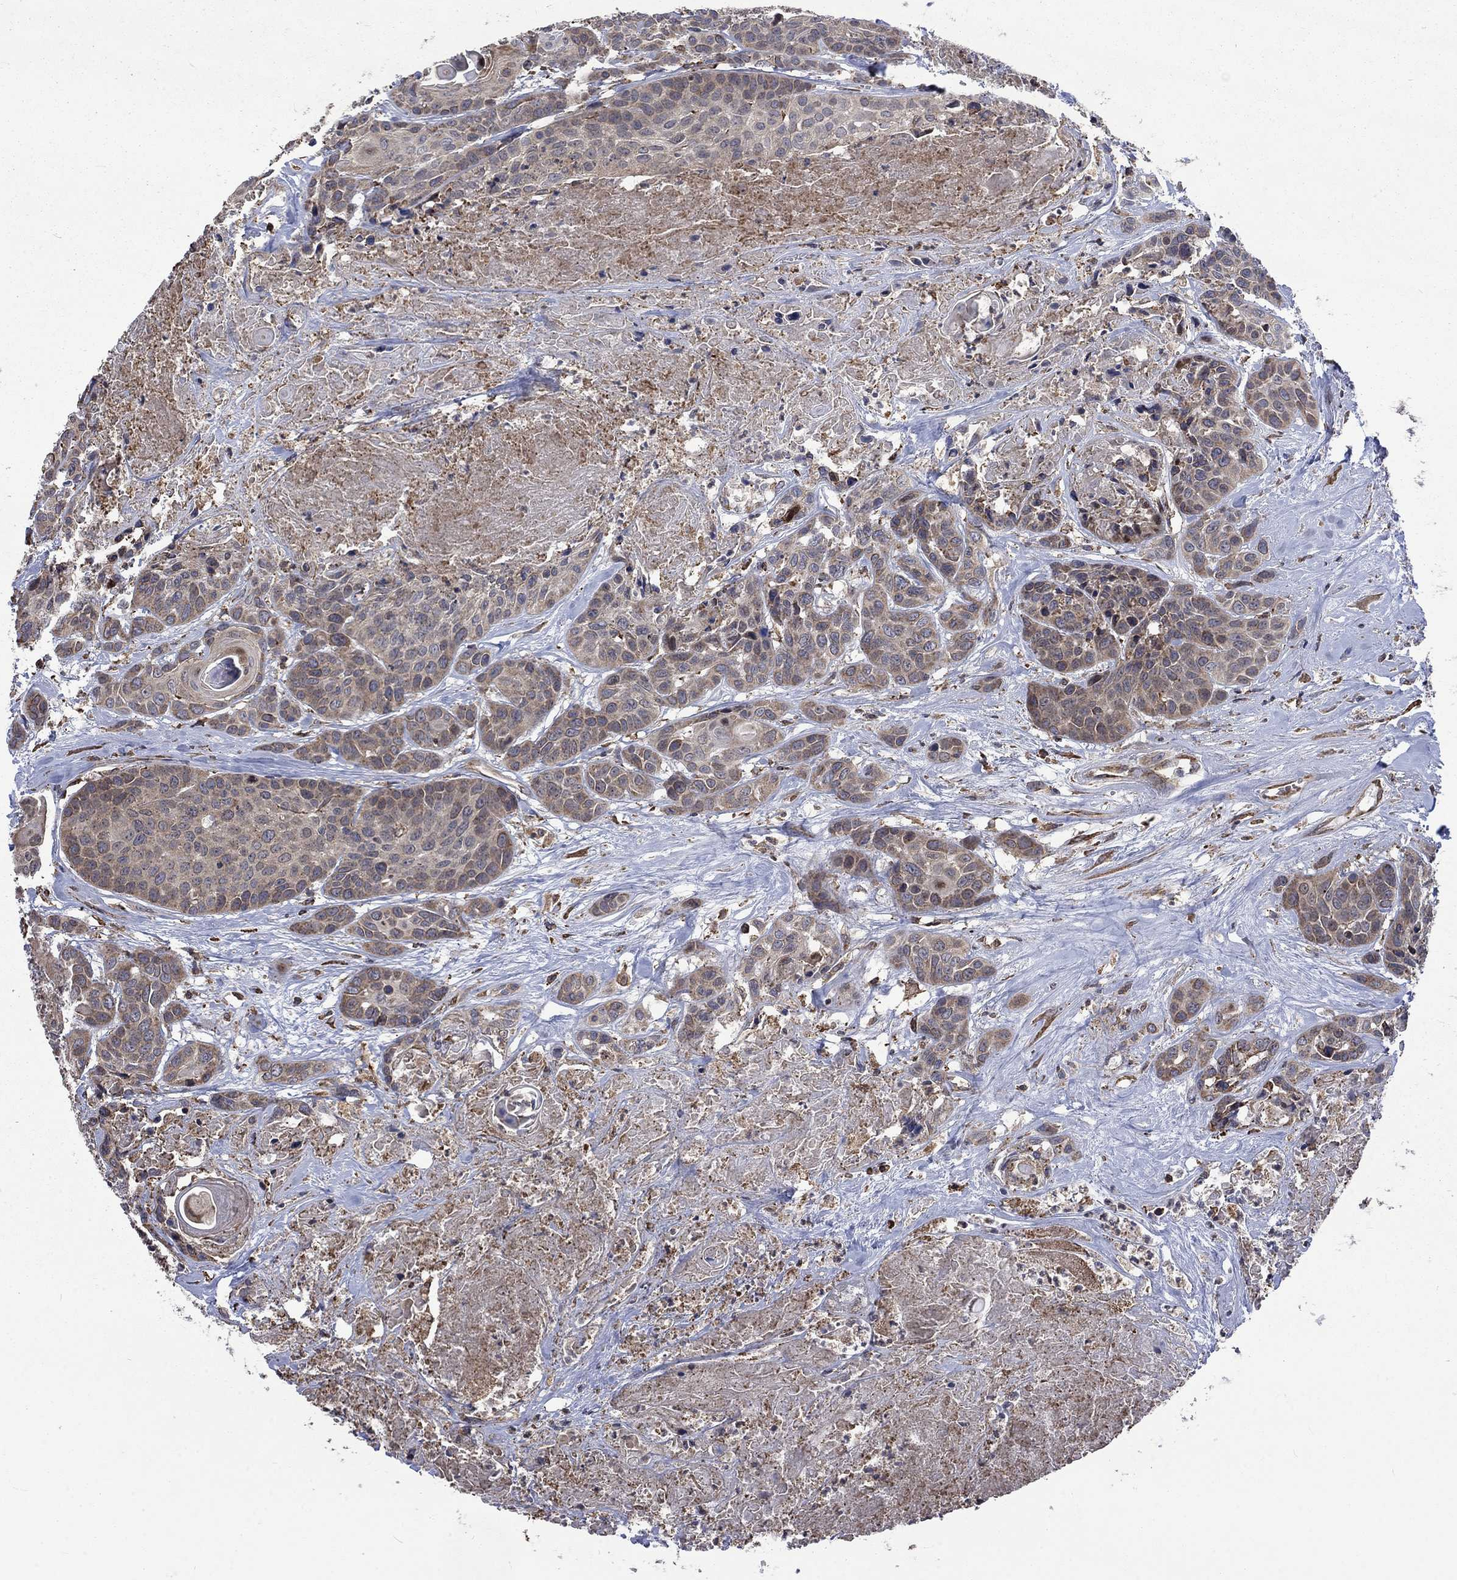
{"staining": {"intensity": "weak", "quantity": "<25%", "location": "cytoplasmic/membranous"}, "tissue": "head and neck cancer", "cell_type": "Tumor cells", "image_type": "cancer", "snomed": [{"axis": "morphology", "description": "Squamous cell carcinoma, NOS"}, {"axis": "topography", "description": "Oral tissue"}, {"axis": "topography", "description": "Head-Neck"}], "caption": "Protein analysis of head and neck cancer exhibits no significant staining in tumor cells. (Brightfield microscopy of DAB IHC at high magnification).", "gene": "ESRRA", "patient": {"sex": "male", "age": 56}}